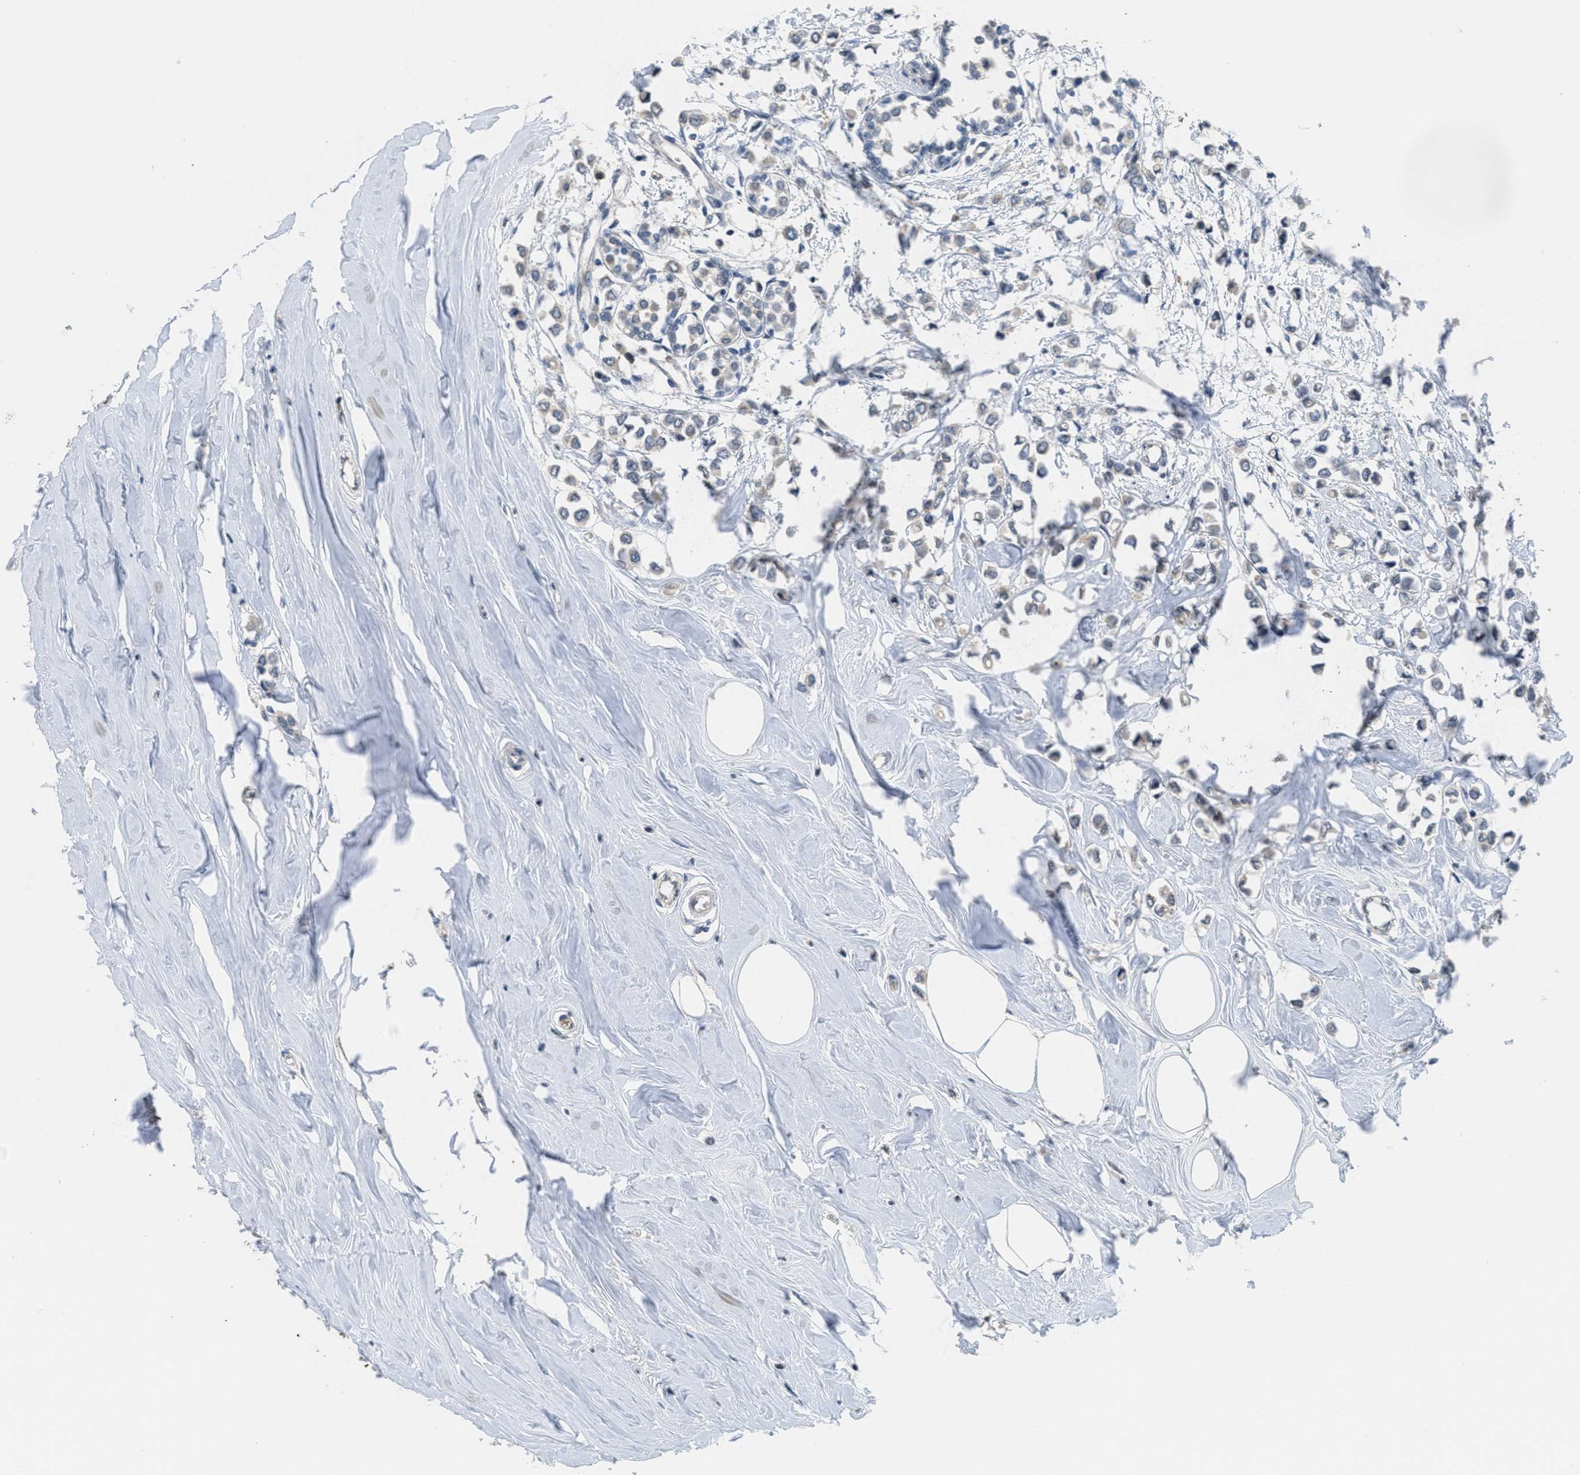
{"staining": {"intensity": "weak", "quantity": "<25%", "location": "cytoplasmic/membranous"}, "tissue": "breast cancer", "cell_type": "Tumor cells", "image_type": "cancer", "snomed": [{"axis": "morphology", "description": "Lobular carcinoma"}, {"axis": "topography", "description": "Breast"}], "caption": "Tumor cells are negative for protein expression in human breast cancer. The staining is performed using DAB (3,3'-diaminobenzidine) brown chromogen with nuclei counter-stained in using hematoxylin.", "gene": "ANGPT1", "patient": {"sex": "female", "age": 51}}